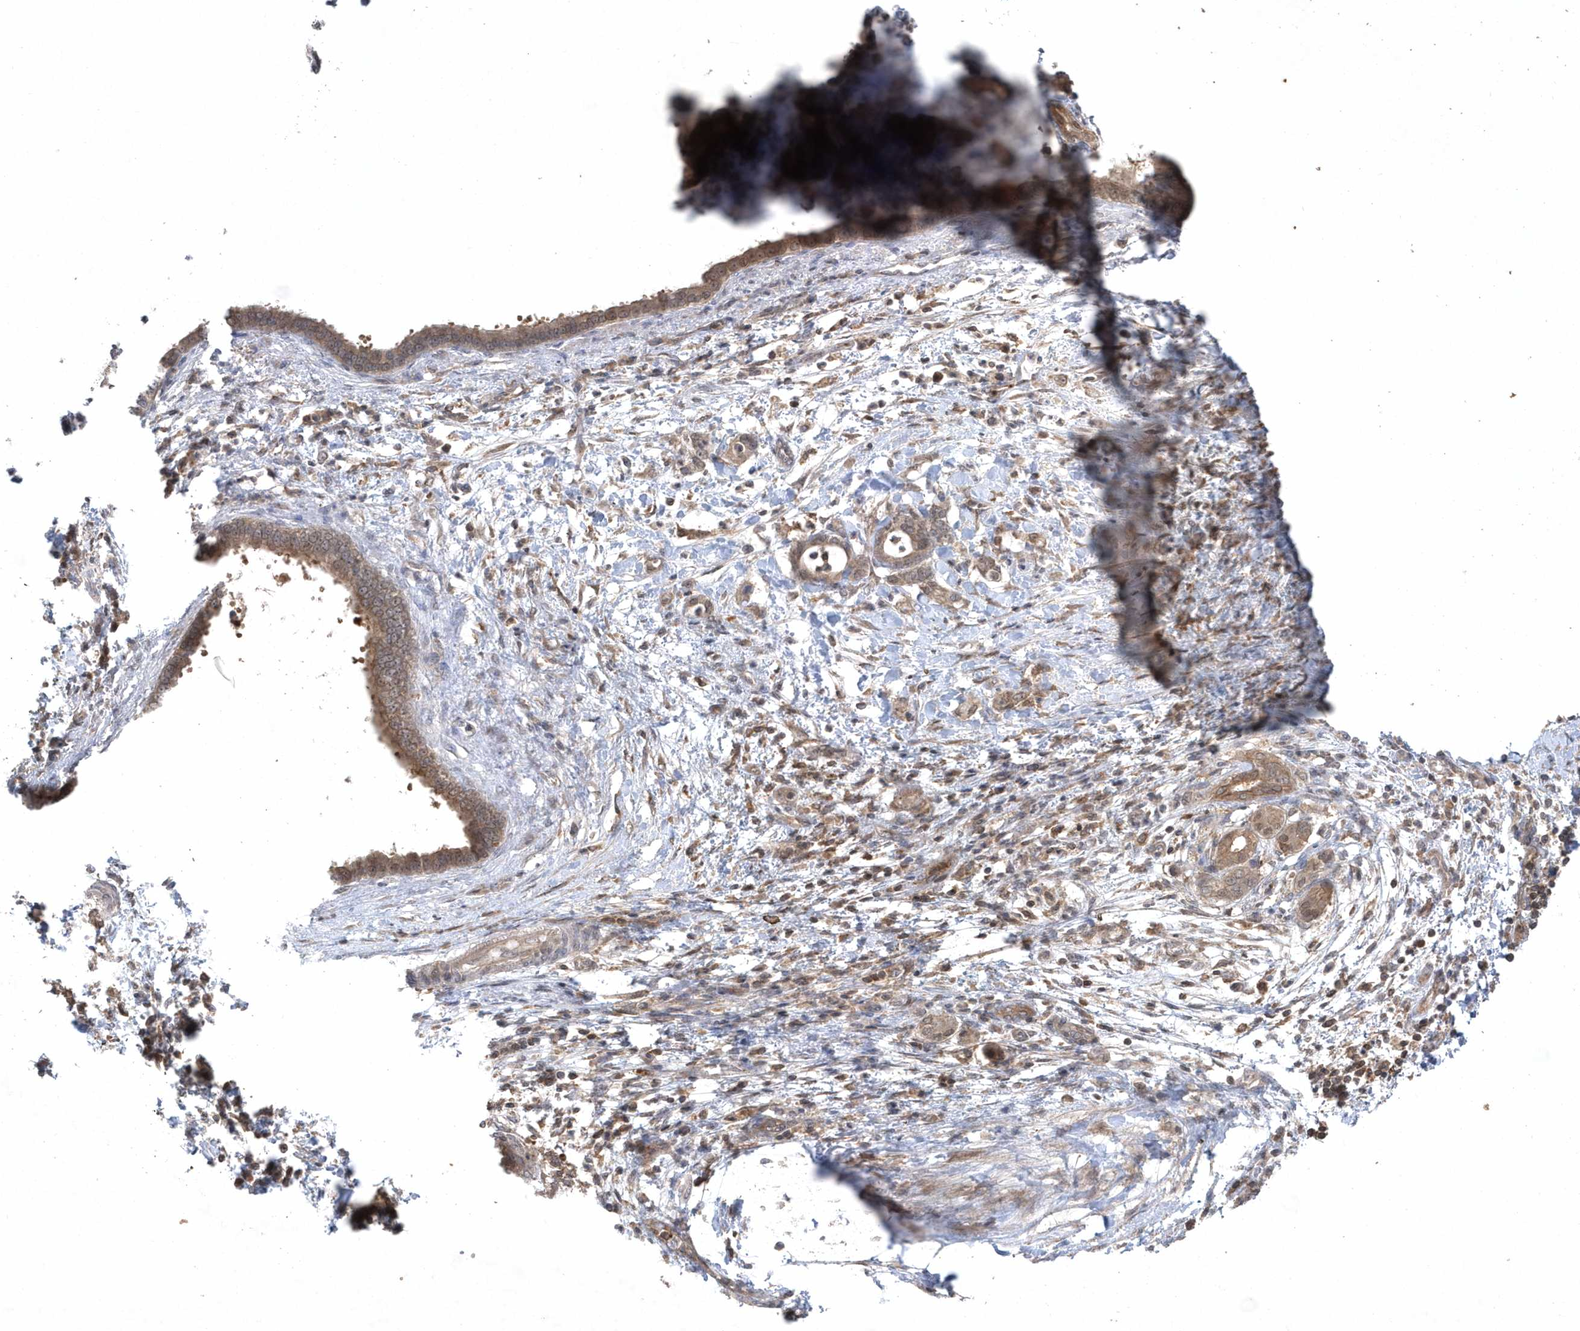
{"staining": {"intensity": "moderate", "quantity": "25%-75%", "location": "cytoplasmic/membranous"}, "tissue": "pancreatic cancer", "cell_type": "Tumor cells", "image_type": "cancer", "snomed": [{"axis": "morphology", "description": "Adenocarcinoma, NOS"}, {"axis": "topography", "description": "Pancreas"}], "caption": "DAB immunohistochemical staining of pancreatic cancer shows moderate cytoplasmic/membranous protein staining in about 25%-75% of tumor cells.", "gene": "ACYP1", "patient": {"sex": "female", "age": 55}}